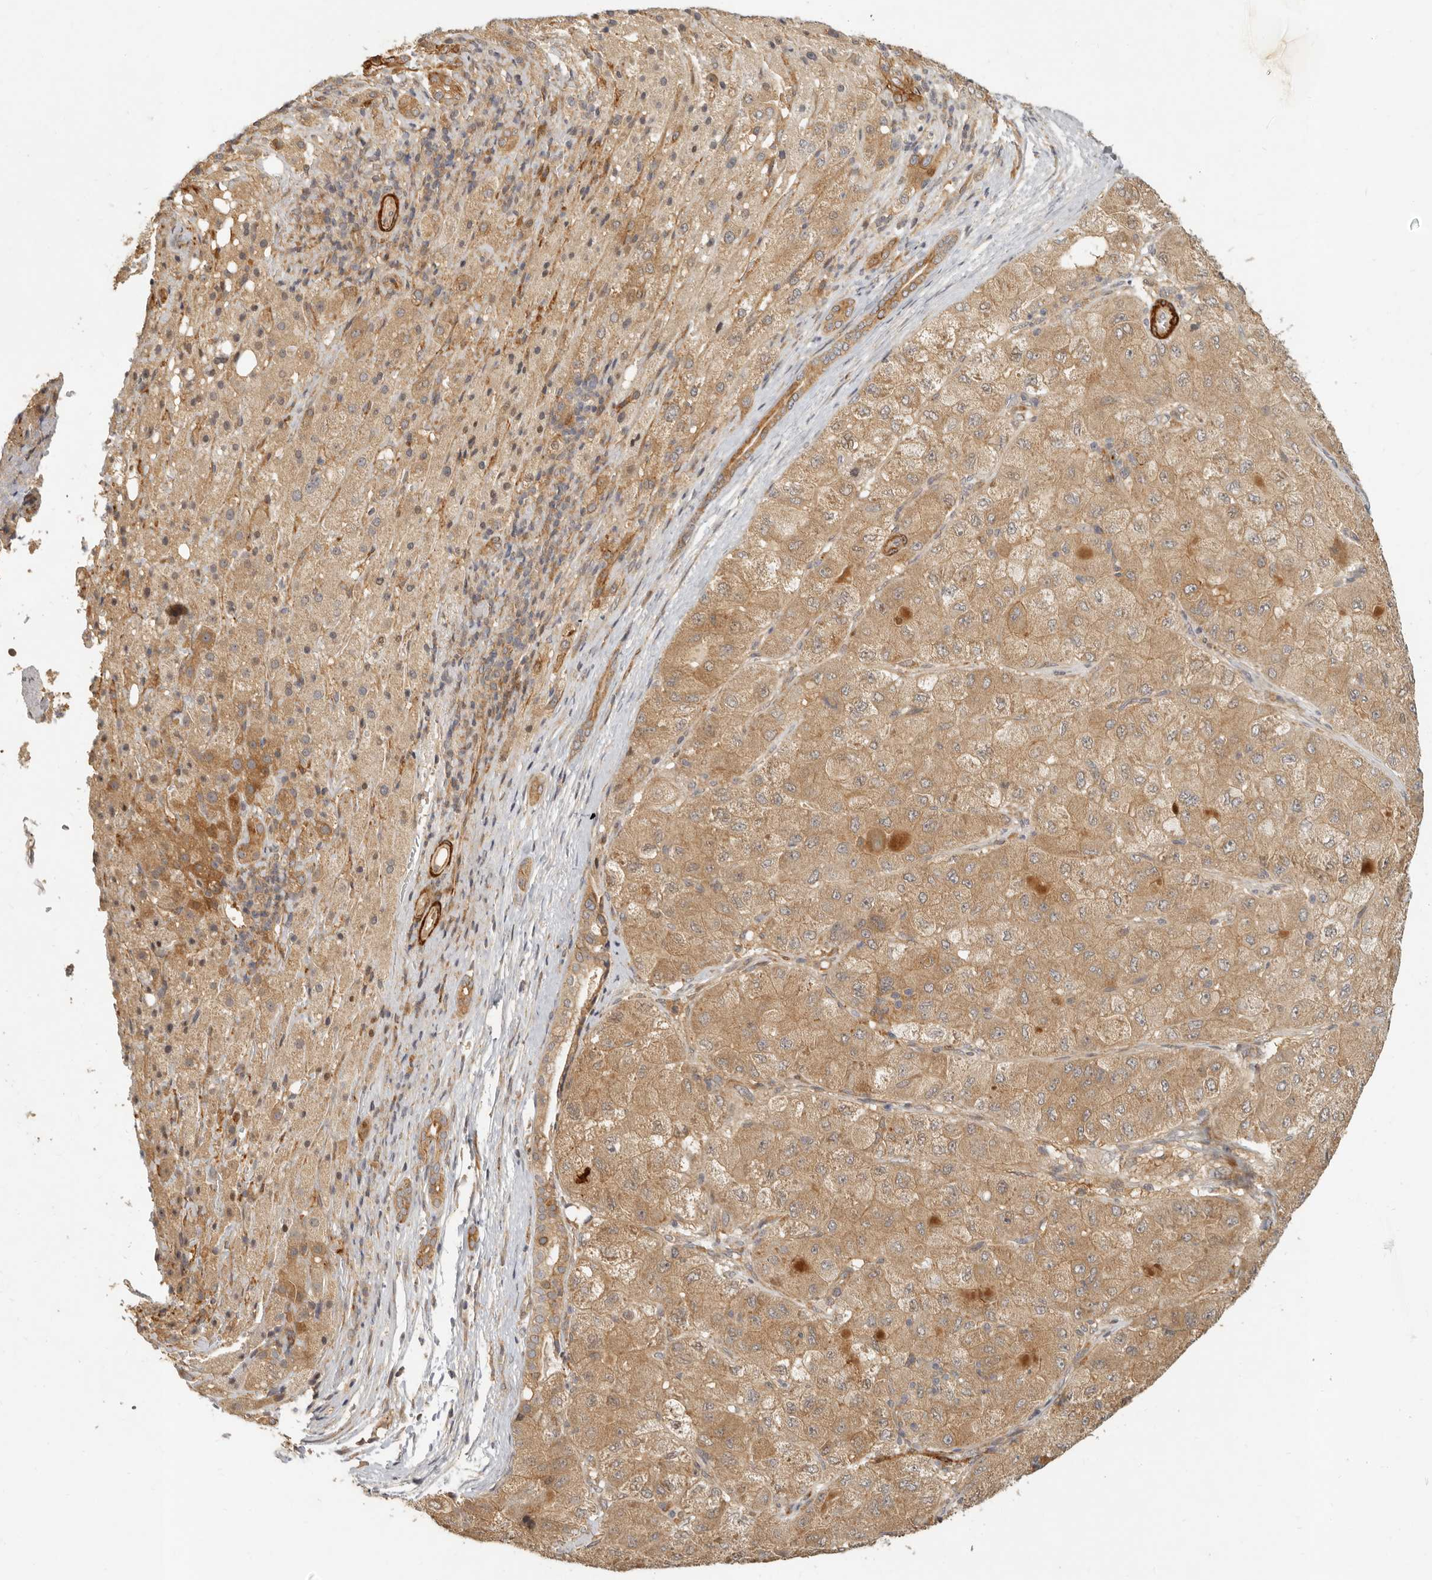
{"staining": {"intensity": "moderate", "quantity": ">75%", "location": "cytoplasmic/membranous"}, "tissue": "liver cancer", "cell_type": "Tumor cells", "image_type": "cancer", "snomed": [{"axis": "morphology", "description": "Carcinoma, Hepatocellular, NOS"}, {"axis": "topography", "description": "Liver"}], "caption": "Immunohistochemistry (IHC) micrograph of neoplastic tissue: liver cancer stained using immunohistochemistry reveals medium levels of moderate protein expression localized specifically in the cytoplasmic/membranous of tumor cells, appearing as a cytoplasmic/membranous brown color.", "gene": "VIPR1", "patient": {"sex": "male", "age": 80}}